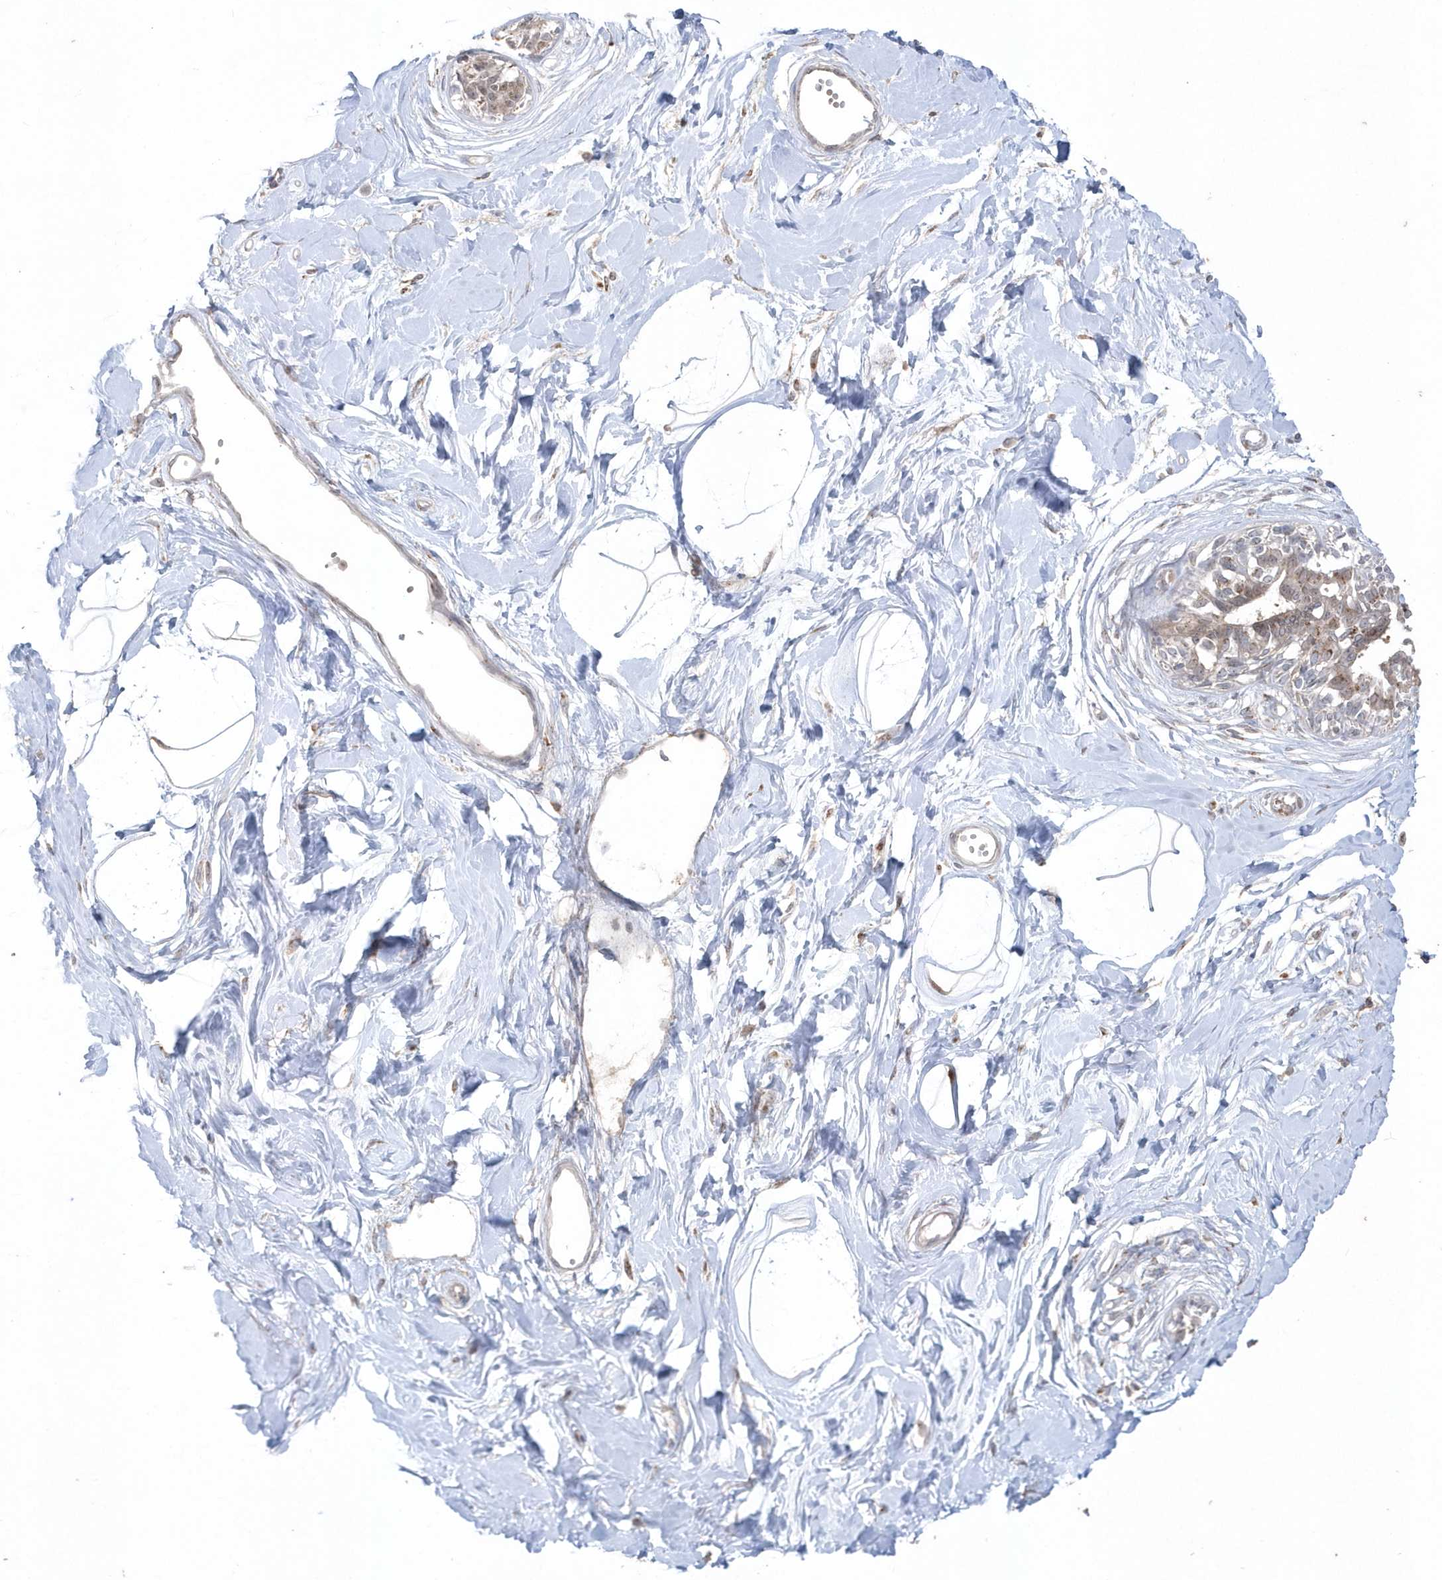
{"staining": {"intensity": "moderate", "quantity": ">75%", "location": "cytoplasmic/membranous"}, "tissue": "breast", "cell_type": "Adipocytes", "image_type": "normal", "snomed": [{"axis": "morphology", "description": "Normal tissue, NOS"}, {"axis": "topography", "description": "Breast"}], "caption": "Breast stained for a protein (brown) demonstrates moderate cytoplasmic/membranous positive staining in about >75% of adipocytes.", "gene": "GEMIN6", "patient": {"sex": "female", "age": 45}}